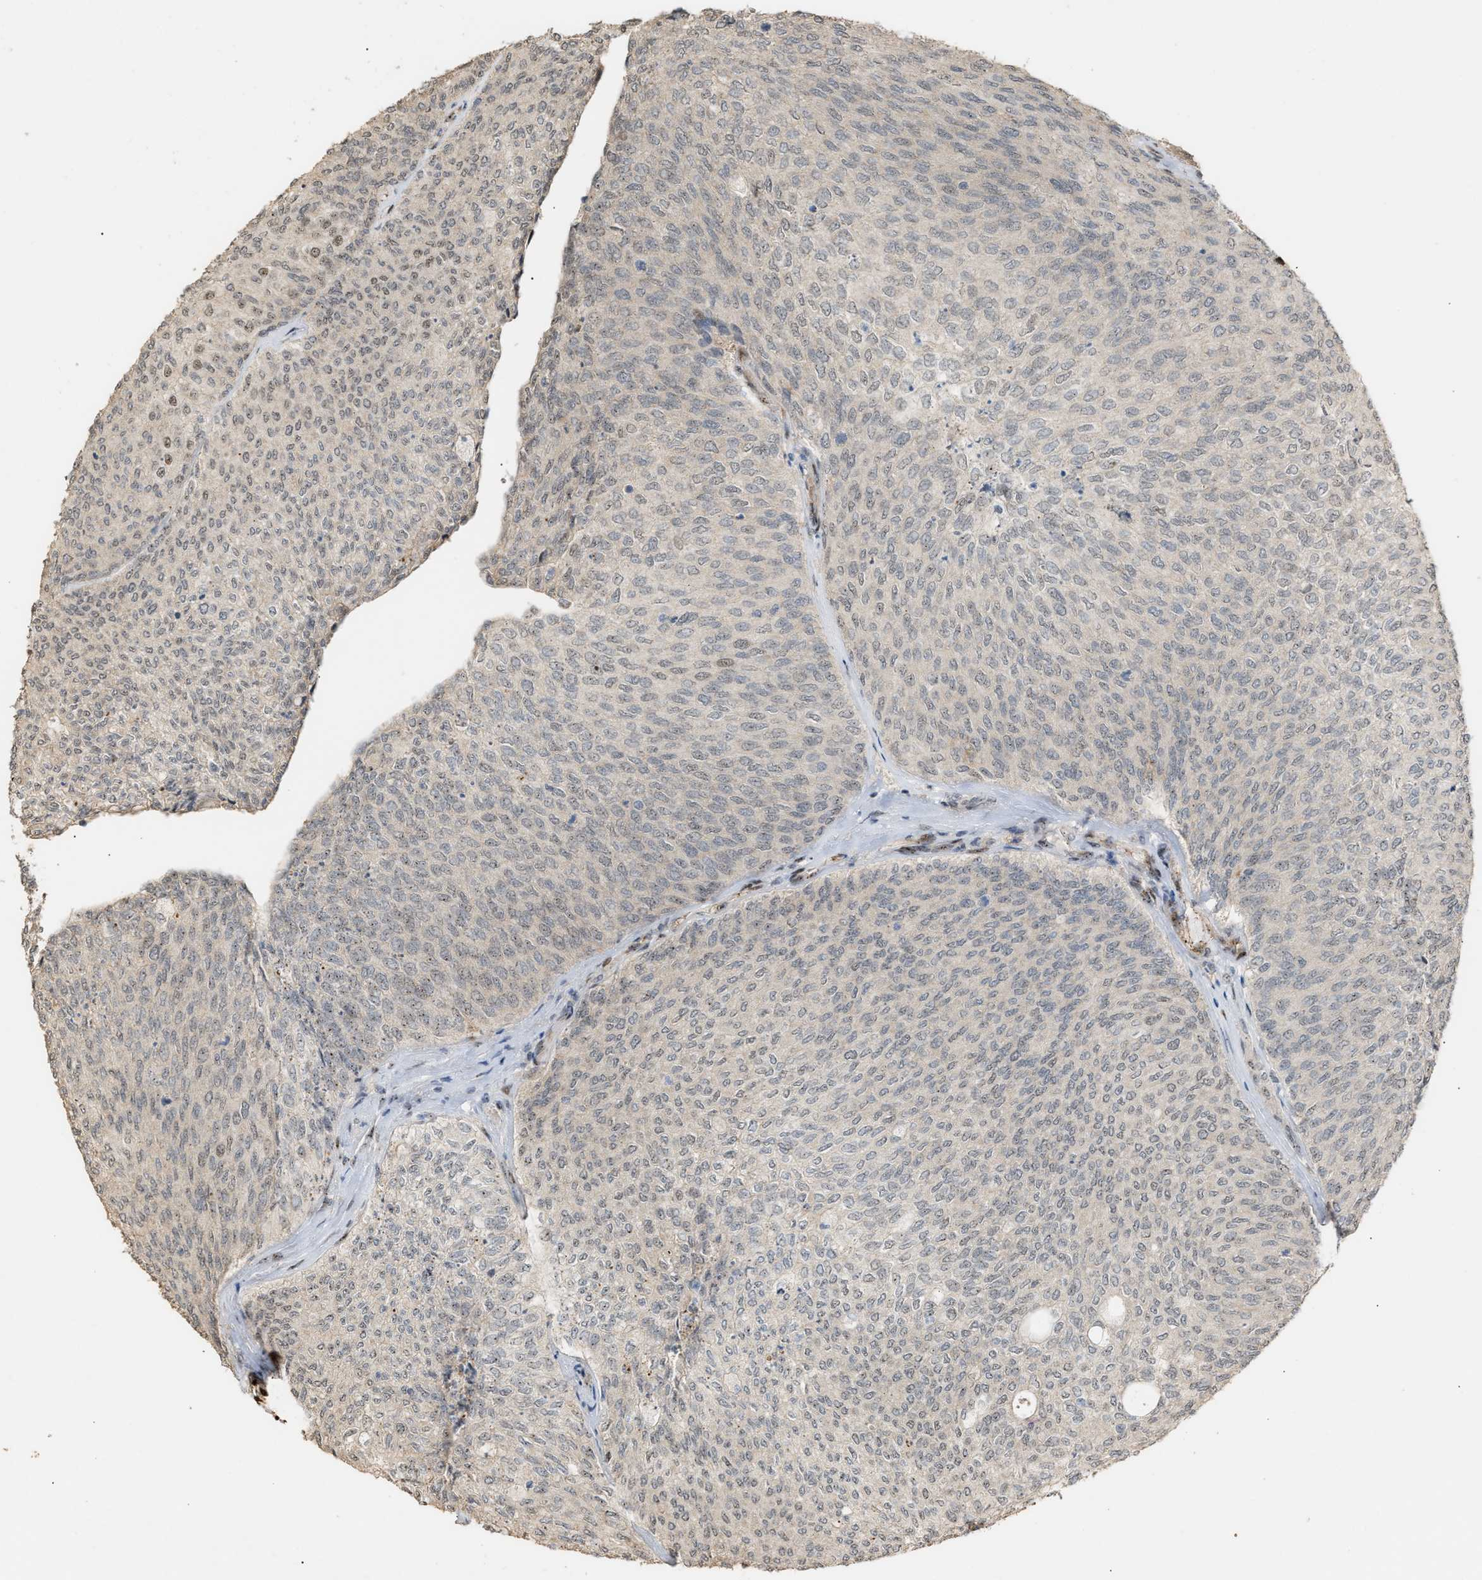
{"staining": {"intensity": "negative", "quantity": "none", "location": "none"}, "tissue": "urothelial cancer", "cell_type": "Tumor cells", "image_type": "cancer", "snomed": [{"axis": "morphology", "description": "Urothelial carcinoma, Low grade"}, {"axis": "topography", "description": "Urinary bladder"}], "caption": "Immunohistochemistry (IHC) of human urothelial cancer exhibits no positivity in tumor cells.", "gene": "ZFAND5", "patient": {"sex": "female", "age": 79}}